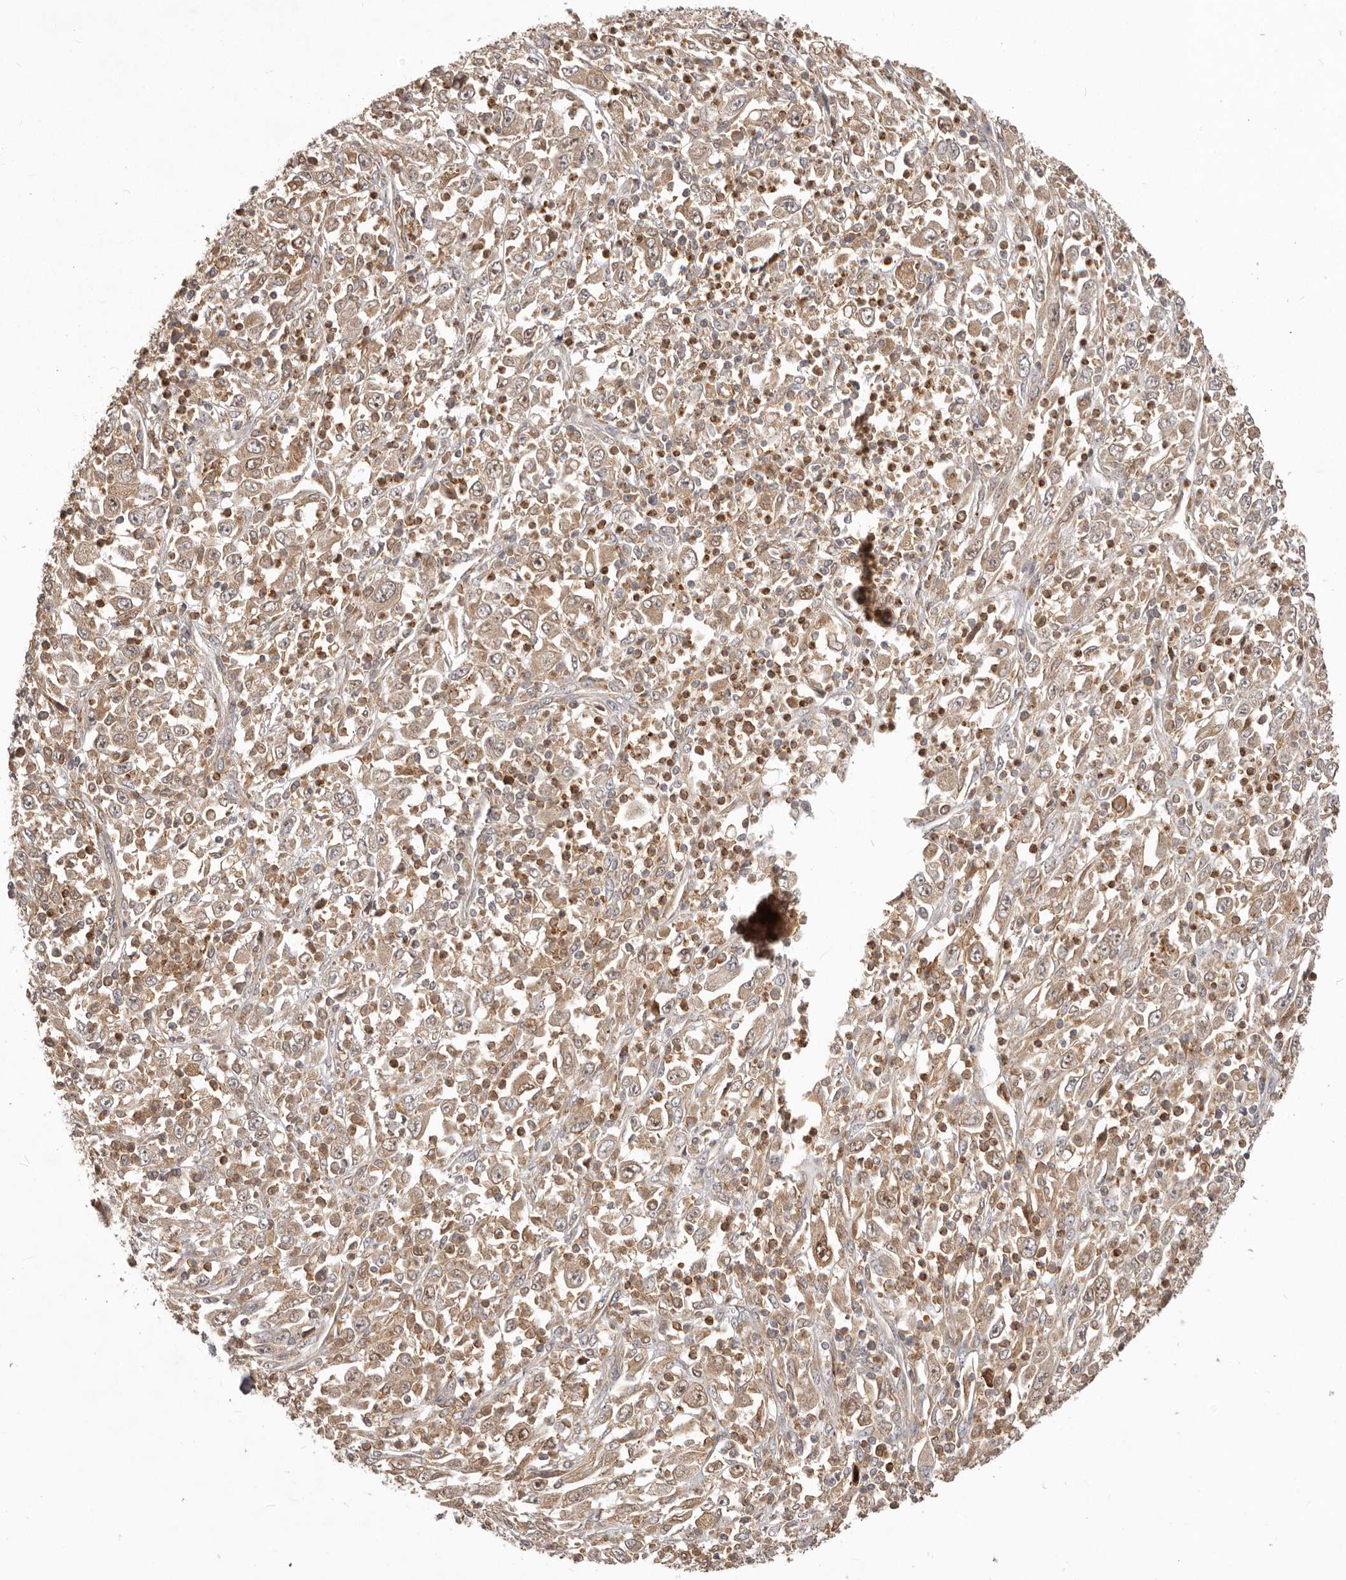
{"staining": {"intensity": "moderate", "quantity": ">75%", "location": "cytoplasmic/membranous,nuclear"}, "tissue": "melanoma", "cell_type": "Tumor cells", "image_type": "cancer", "snomed": [{"axis": "morphology", "description": "Malignant melanoma, Metastatic site"}, {"axis": "topography", "description": "Skin"}], "caption": "Approximately >75% of tumor cells in malignant melanoma (metastatic site) display moderate cytoplasmic/membranous and nuclear protein expression as visualized by brown immunohistochemical staining.", "gene": "RNF187", "patient": {"sex": "female", "age": 56}}